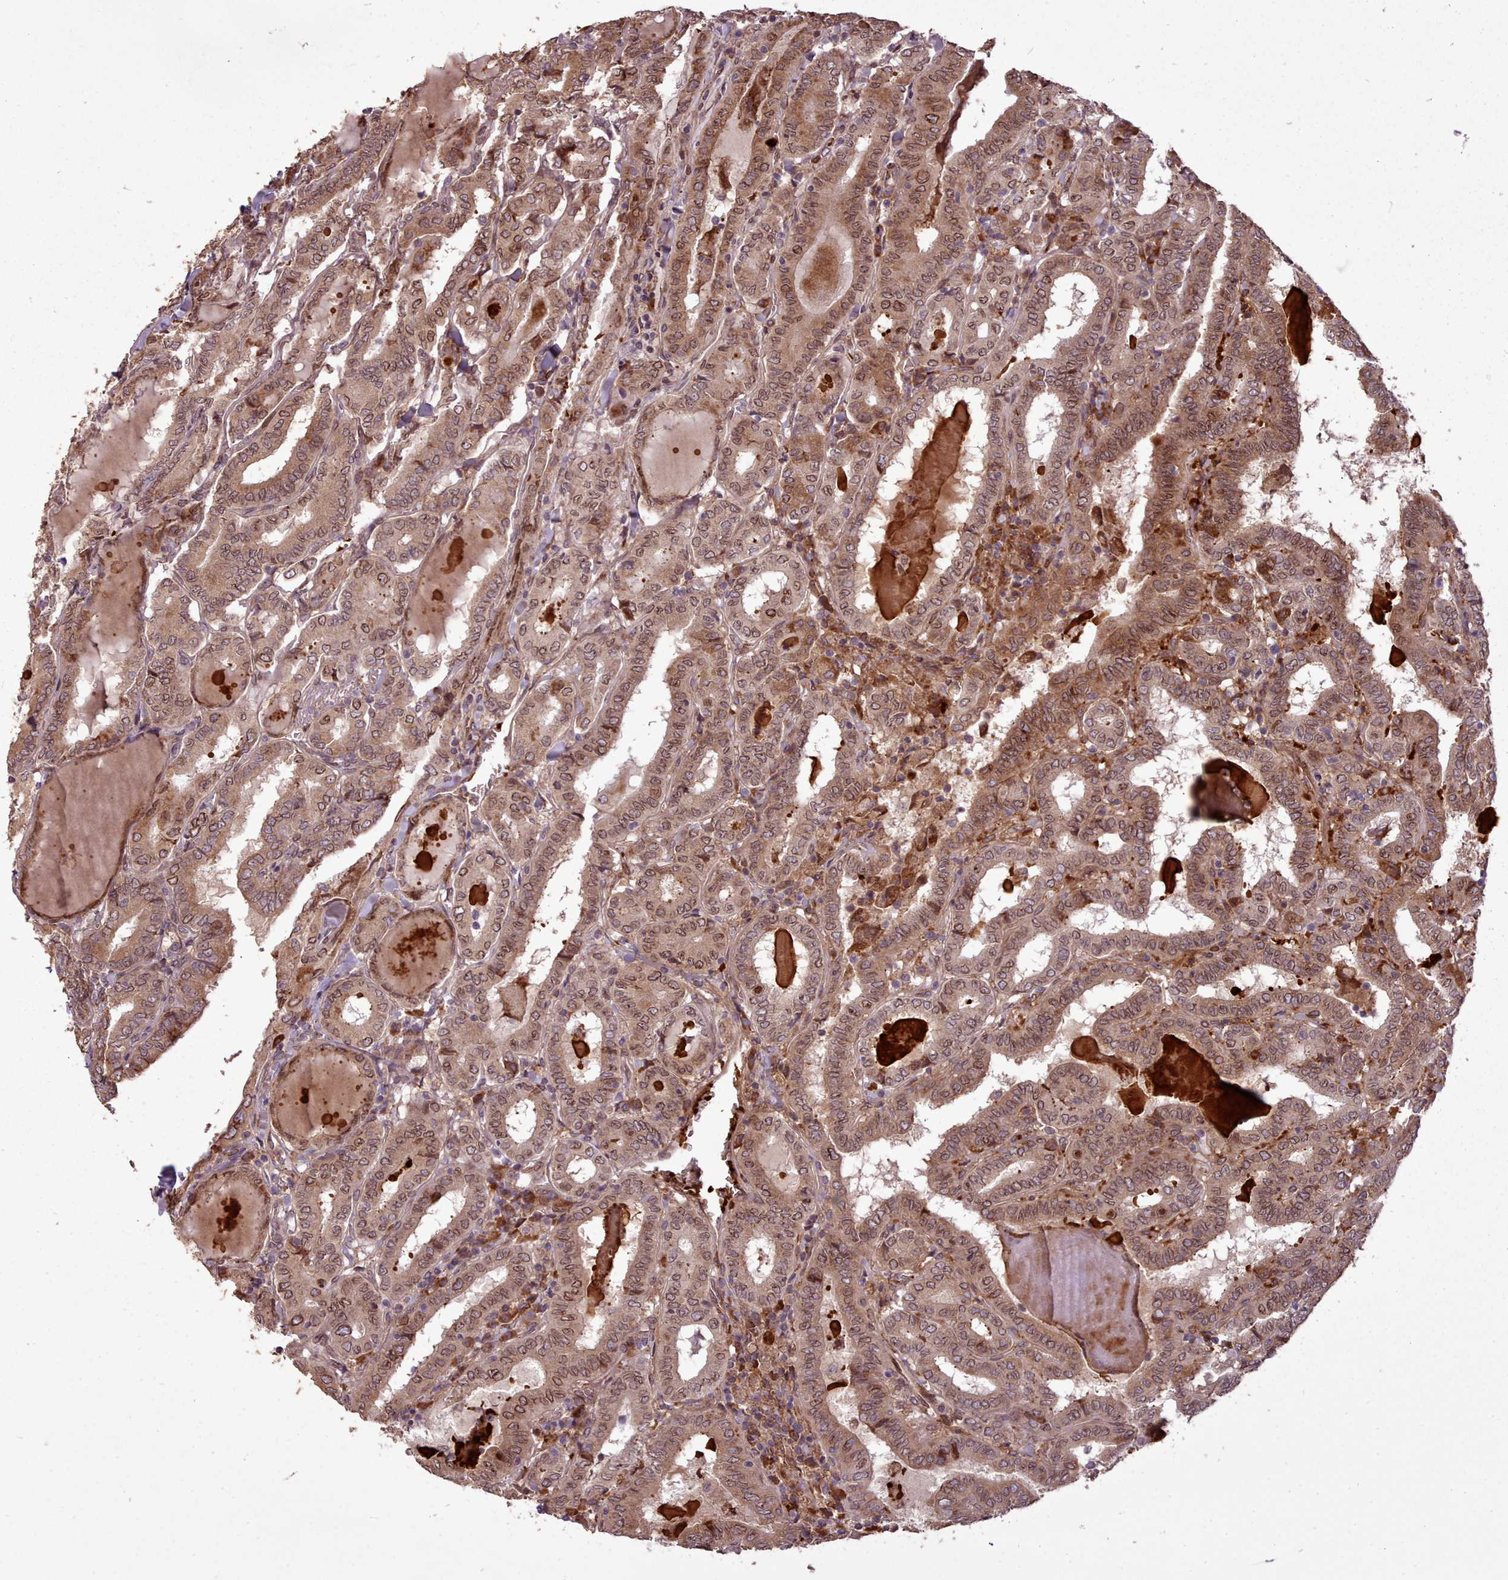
{"staining": {"intensity": "moderate", "quantity": ">75%", "location": "cytoplasmic/membranous,nuclear"}, "tissue": "thyroid cancer", "cell_type": "Tumor cells", "image_type": "cancer", "snomed": [{"axis": "morphology", "description": "Papillary adenocarcinoma, NOS"}, {"axis": "topography", "description": "Thyroid gland"}], "caption": "There is medium levels of moderate cytoplasmic/membranous and nuclear staining in tumor cells of papillary adenocarcinoma (thyroid), as demonstrated by immunohistochemical staining (brown color).", "gene": "CABP1", "patient": {"sex": "female", "age": 72}}